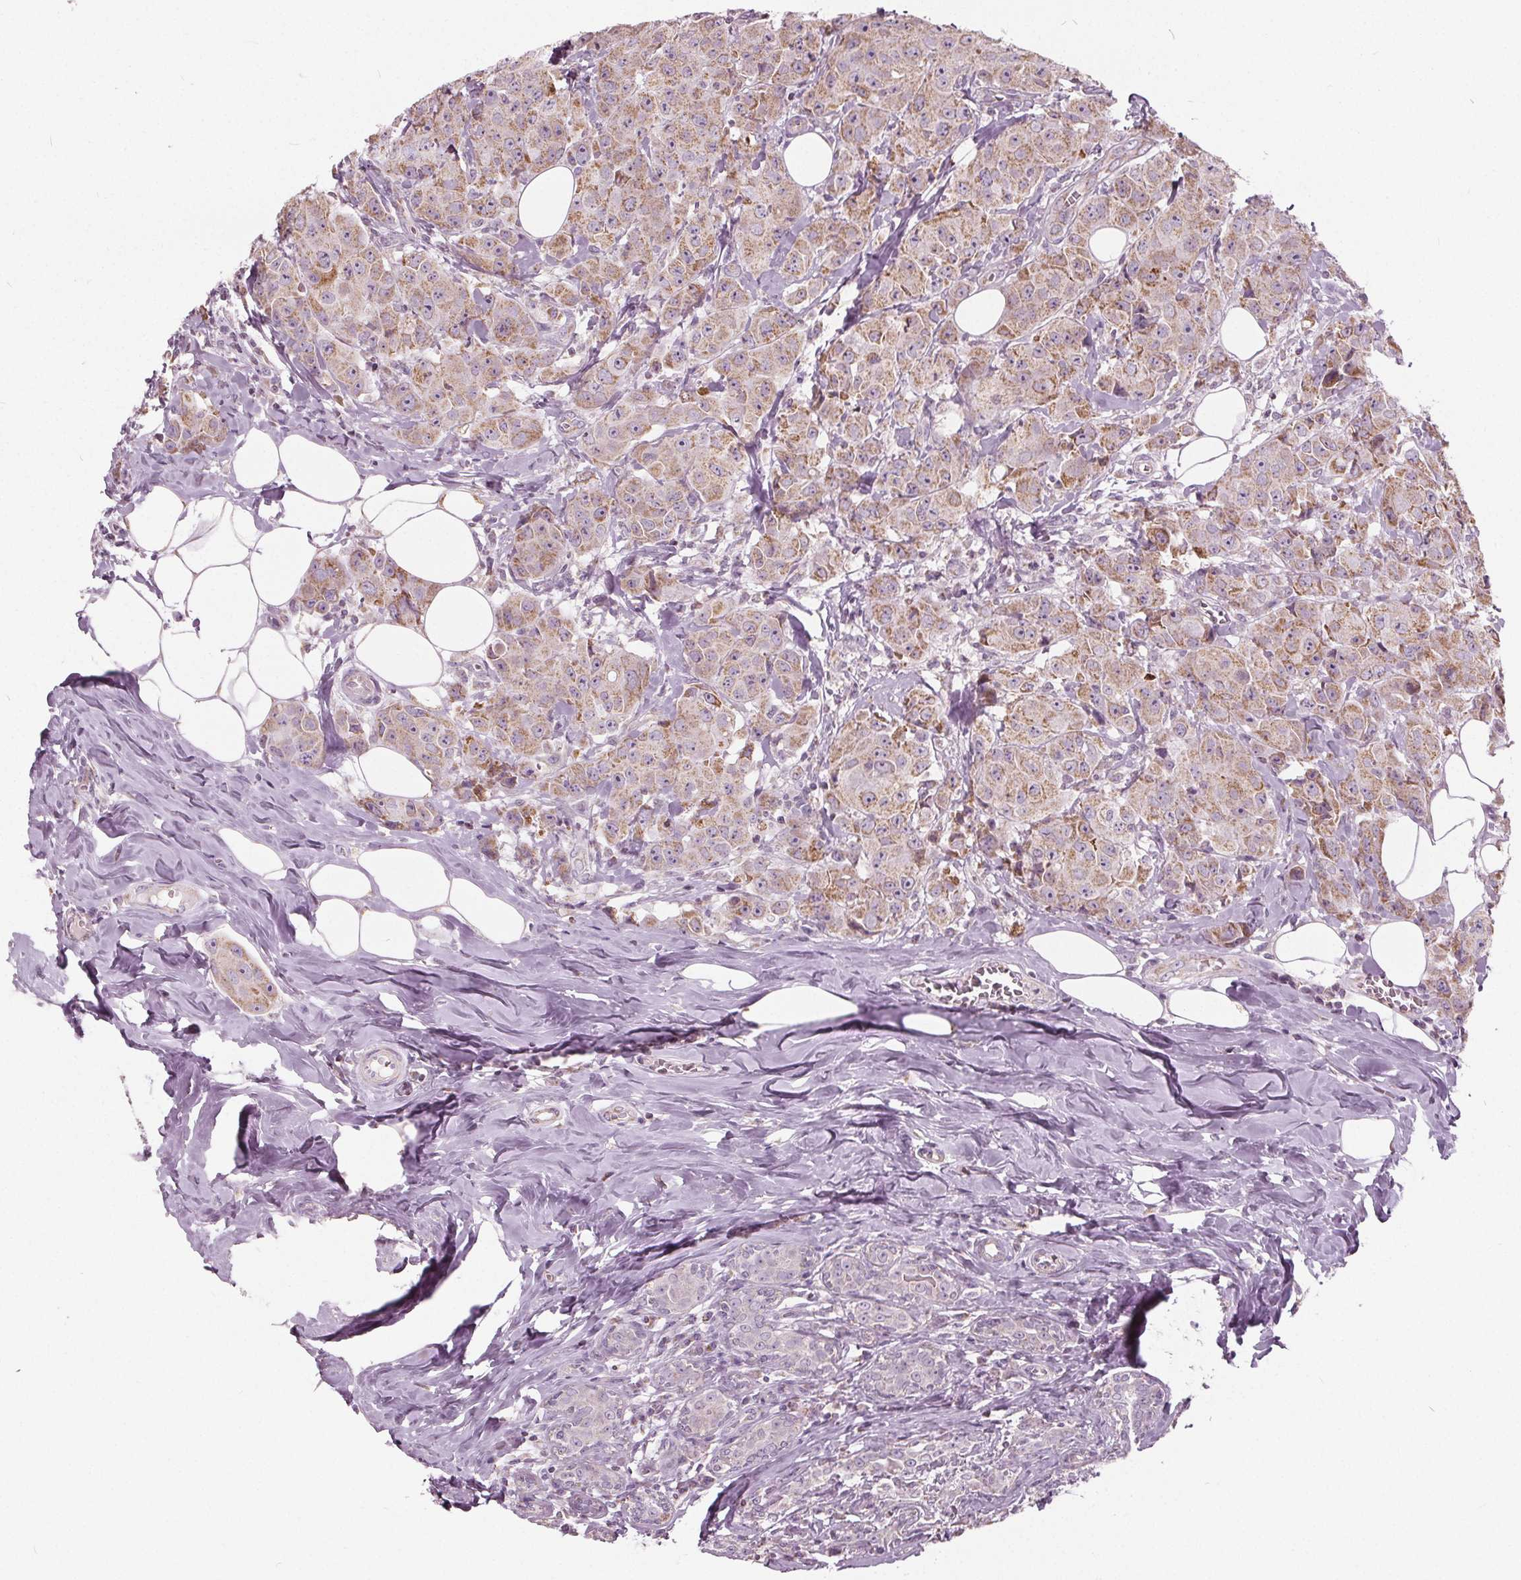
{"staining": {"intensity": "moderate", "quantity": ">75%", "location": "cytoplasmic/membranous"}, "tissue": "breast cancer", "cell_type": "Tumor cells", "image_type": "cancer", "snomed": [{"axis": "morphology", "description": "Normal tissue, NOS"}, {"axis": "morphology", "description": "Duct carcinoma"}, {"axis": "topography", "description": "Breast"}], "caption": "Immunohistochemistry (IHC) histopathology image of neoplastic tissue: human breast cancer (invasive ductal carcinoma) stained using immunohistochemistry reveals medium levels of moderate protein expression localized specifically in the cytoplasmic/membranous of tumor cells, appearing as a cytoplasmic/membranous brown color.", "gene": "ECI2", "patient": {"sex": "female", "age": 43}}